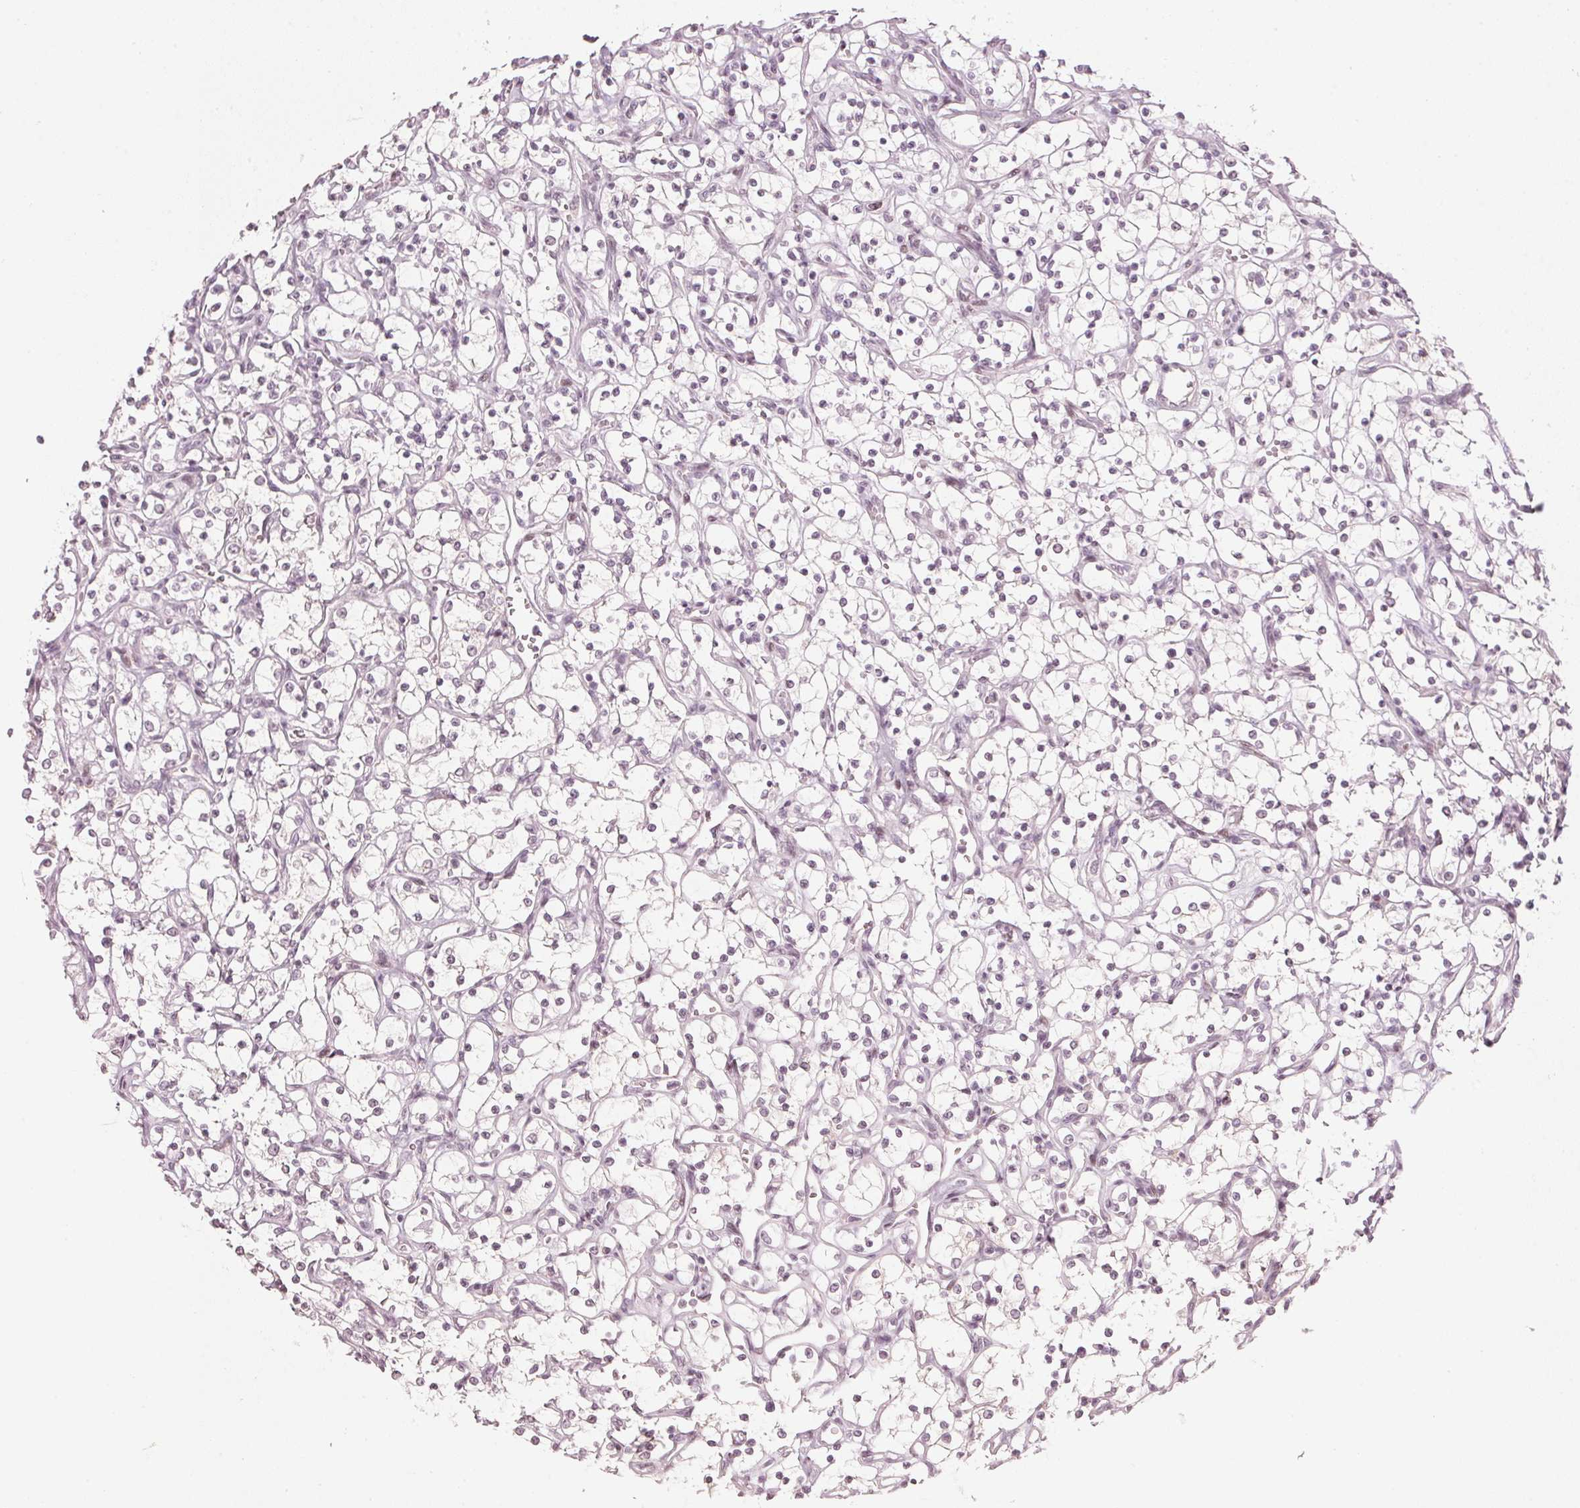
{"staining": {"intensity": "negative", "quantity": "none", "location": "none"}, "tissue": "renal cancer", "cell_type": "Tumor cells", "image_type": "cancer", "snomed": [{"axis": "morphology", "description": "Adenocarcinoma, NOS"}, {"axis": "topography", "description": "Kidney"}], "caption": "Immunohistochemistry micrograph of neoplastic tissue: adenocarcinoma (renal) stained with DAB displays no significant protein expression in tumor cells.", "gene": "SFRP4", "patient": {"sex": "female", "age": 69}}